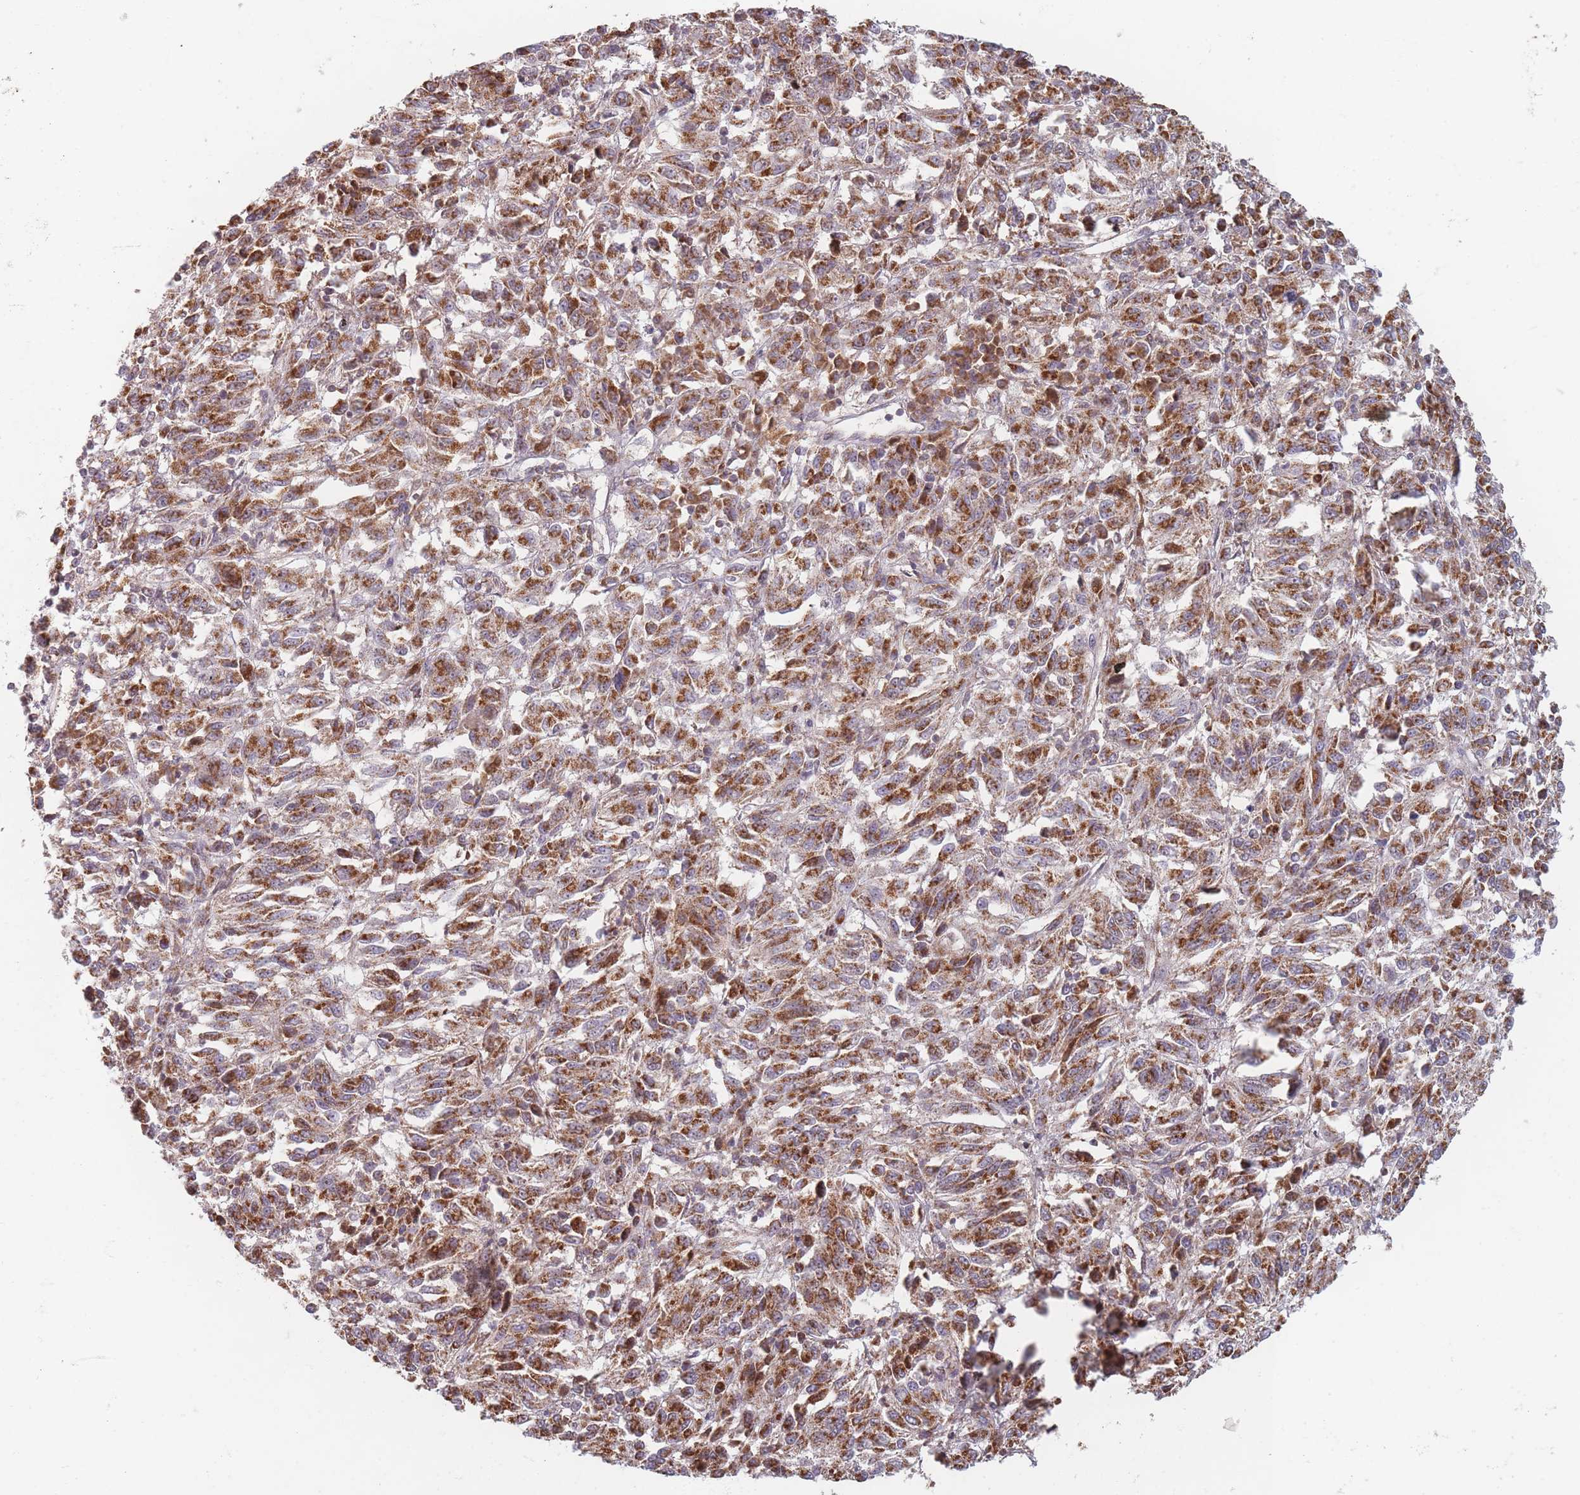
{"staining": {"intensity": "strong", "quantity": ">75%", "location": "cytoplasmic/membranous"}, "tissue": "melanoma", "cell_type": "Tumor cells", "image_type": "cancer", "snomed": [{"axis": "morphology", "description": "Malignant melanoma, Metastatic site"}, {"axis": "topography", "description": "Lung"}], "caption": "IHC of melanoma displays high levels of strong cytoplasmic/membranous positivity in approximately >75% of tumor cells.", "gene": "OR2M4", "patient": {"sex": "male", "age": 64}}